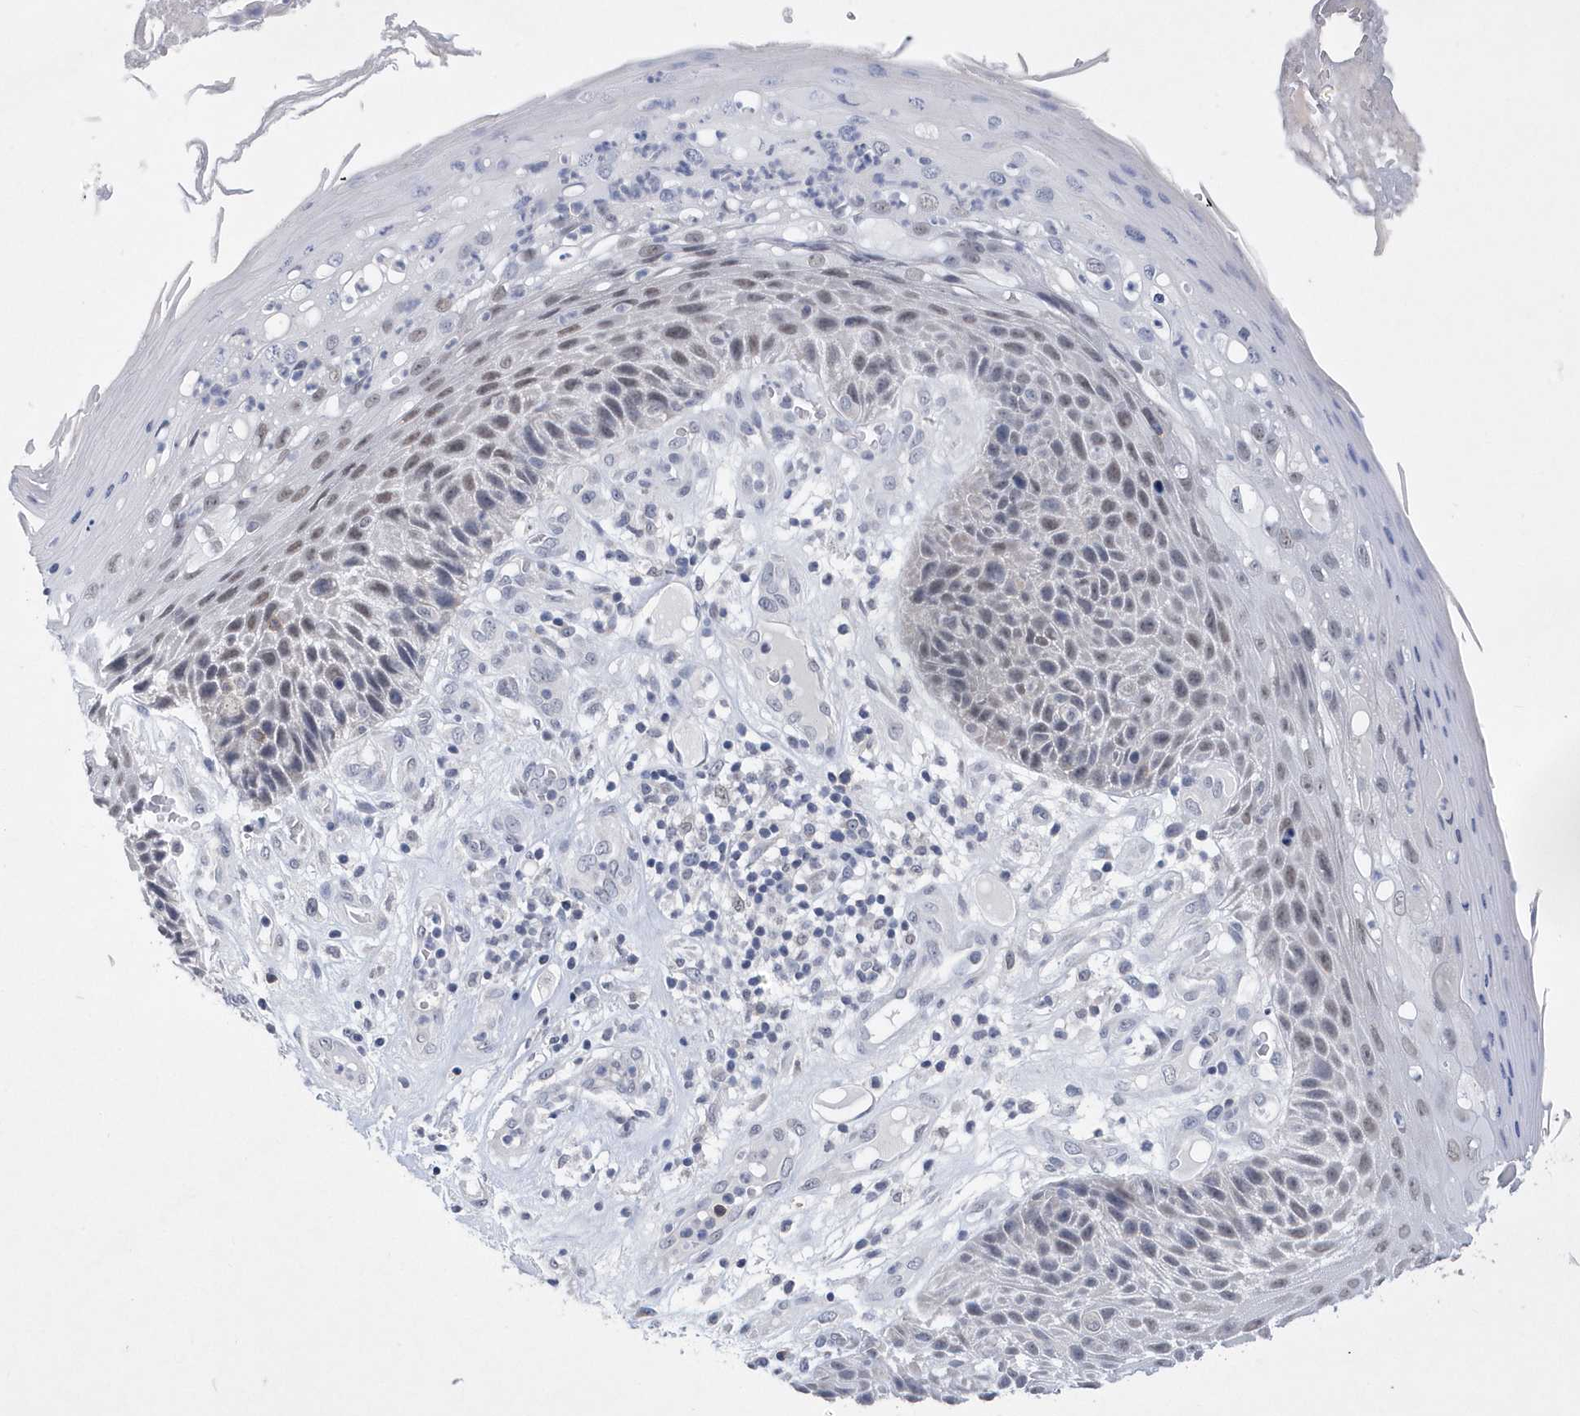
{"staining": {"intensity": "moderate", "quantity": "25%-75%", "location": "nuclear"}, "tissue": "skin cancer", "cell_type": "Tumor cells", "image_type": "cancer", "snomed": [{"axis": "morphology", "description": "Squamous cell carcinoma, NOS"}, {"axis": "topography", "description": "Skin"}], "caption": "The immunohistochemical stain labels moderate nuclear positivity in tumor cells of skin cancer tissue. Using DAB (3,3'-diaminobenzidine) (brown) and hematoxylin (blue) stains, captured at high magnification using brightfield microscopy.", "gene": "SRGAP3", "patient": {"sex": "female", "age": 88}}